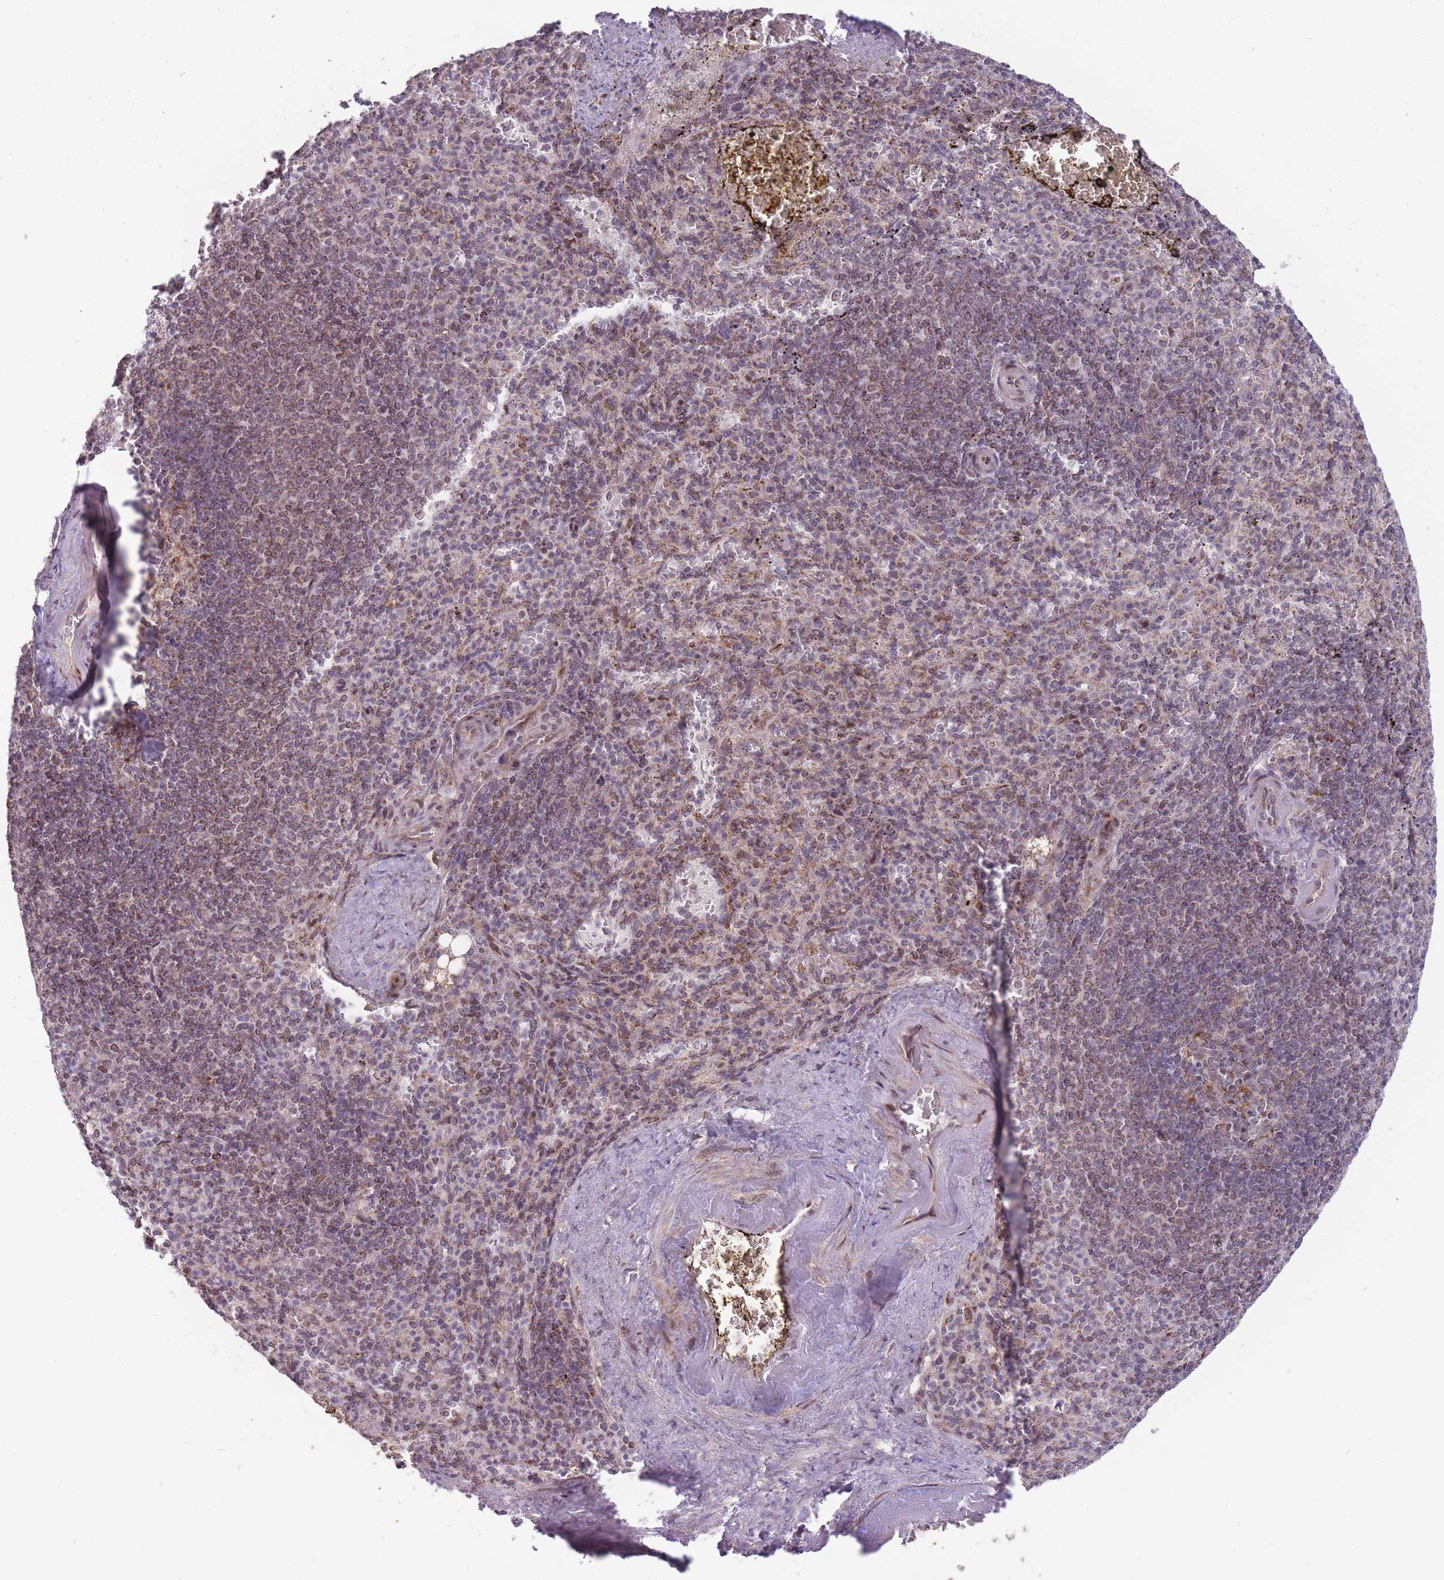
{"staining": {"intensity": "moderate", "quantity": "25%-75%", "location": "cytoplasmic/membranous,nuclear"}, "tissue": "spleen", "cell_type": "Cells in red pulp", "image_type": "normal", "snomed": [{"axis": "morphology", "description": "Normal tissue, NOS"}, {"axis": "topography", "description": "Spleen"}], "caption": "Normal spleen reveals moderate cytoplasmic/membranous,nuclear expression in about 25%-75% of cells in red pulp, visualized by immunohistochemistry. (IHC, brightfield microscopy, high magnification).", "gene": "DPYSL4", "patient": {"sex": "female", "age": 74}}